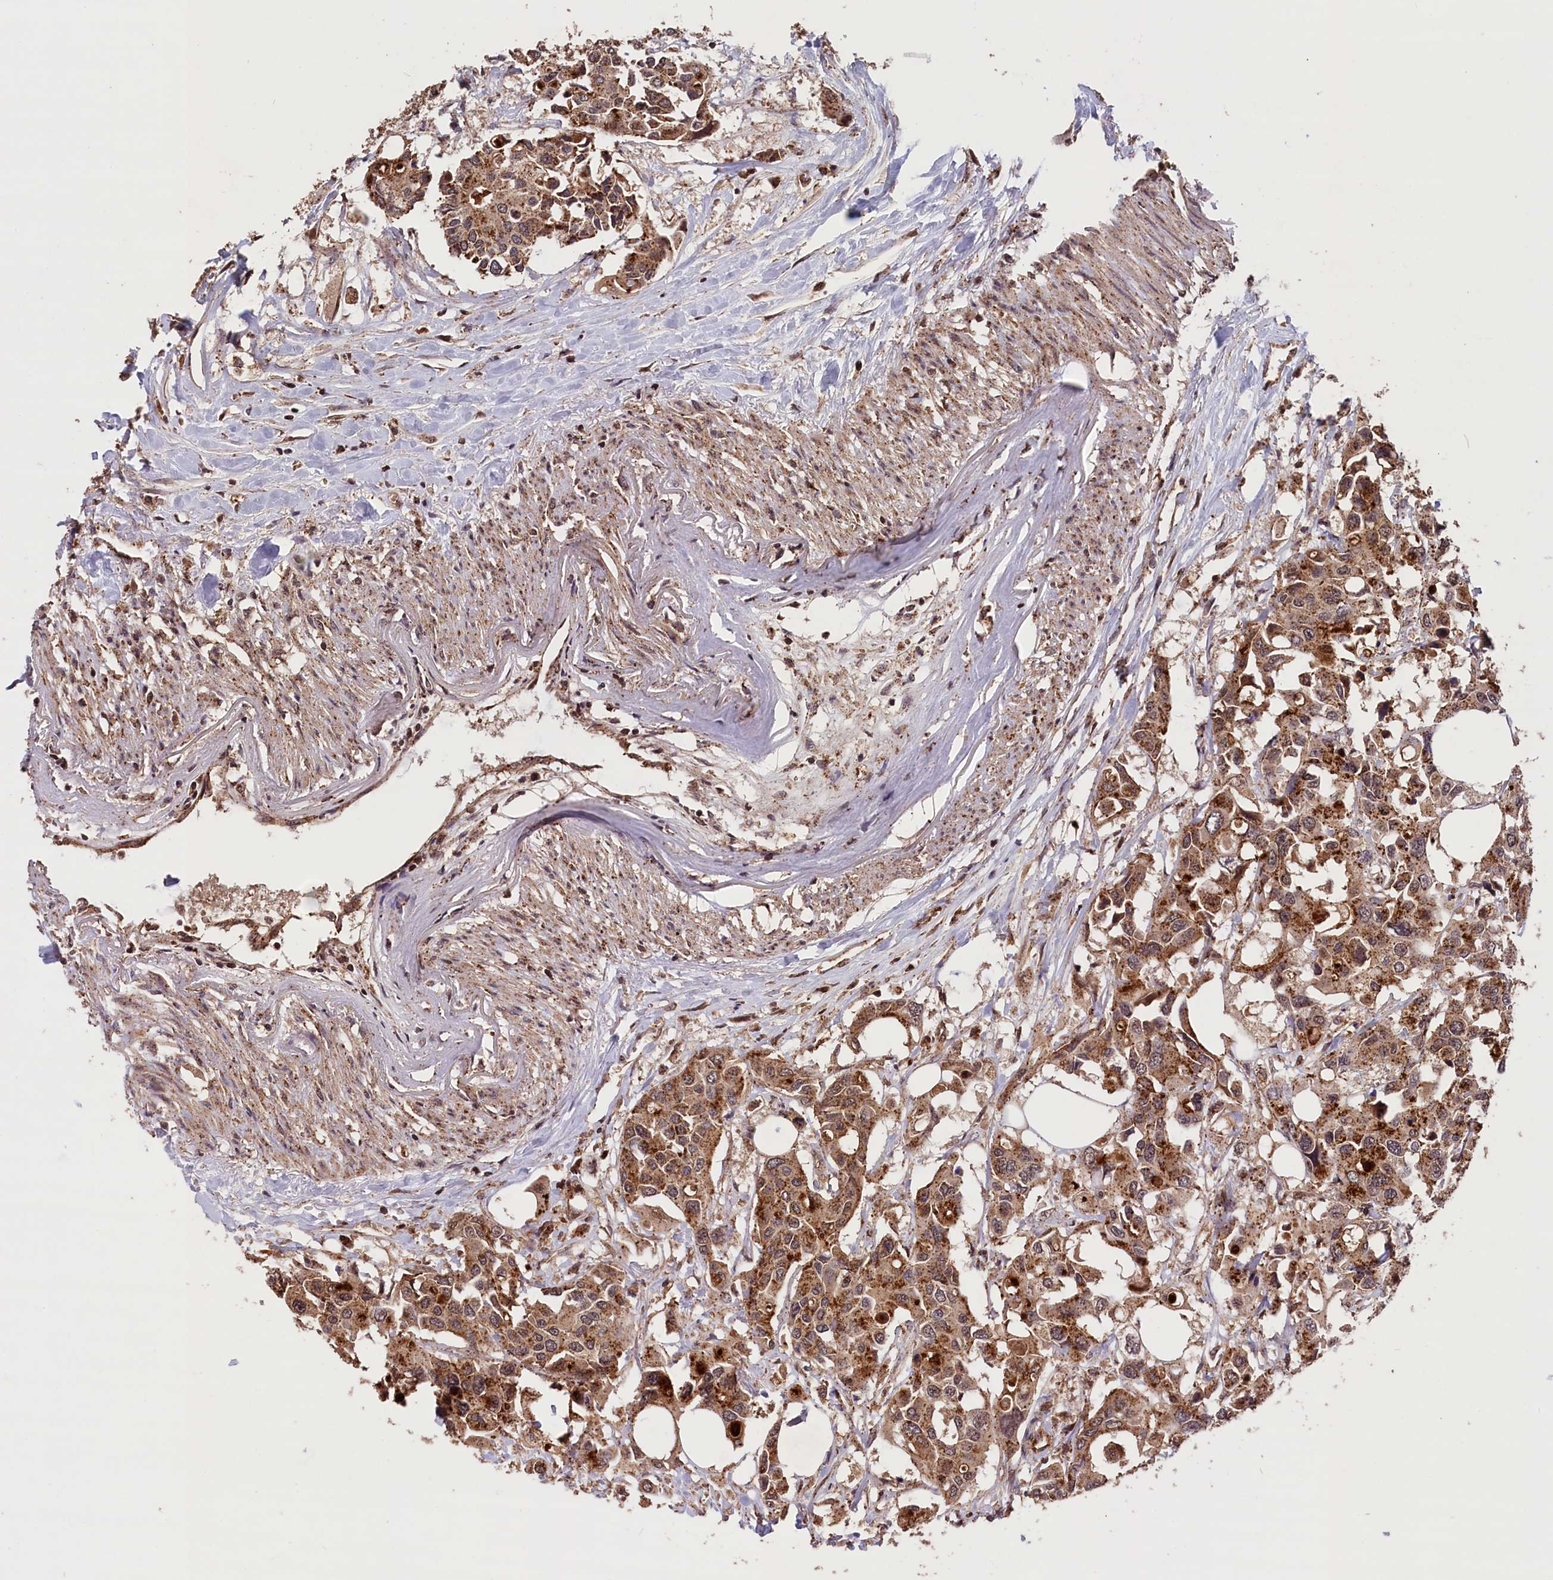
{"staining": {"intensity": "strong", "quantity": ">75%", "location": "cytoplasmic/membranous"}, "tissue": "colorectal cancer", "cell_type": "Tumor cells", "image_type": "cancer", "snomed": [{"axis": "morphology", "description": "Adenocarcinoma, NOS"}, {"axis": "topography", "description": "Colon"}], "caption": "A histopathology image of human colorectal adenocarcinoma stained for a protein demonstrates strong cytoplasmic/membranous brown staining in tumor cells.", "gene": "IST1", "patient": {"sex": "male", "age": 77}}